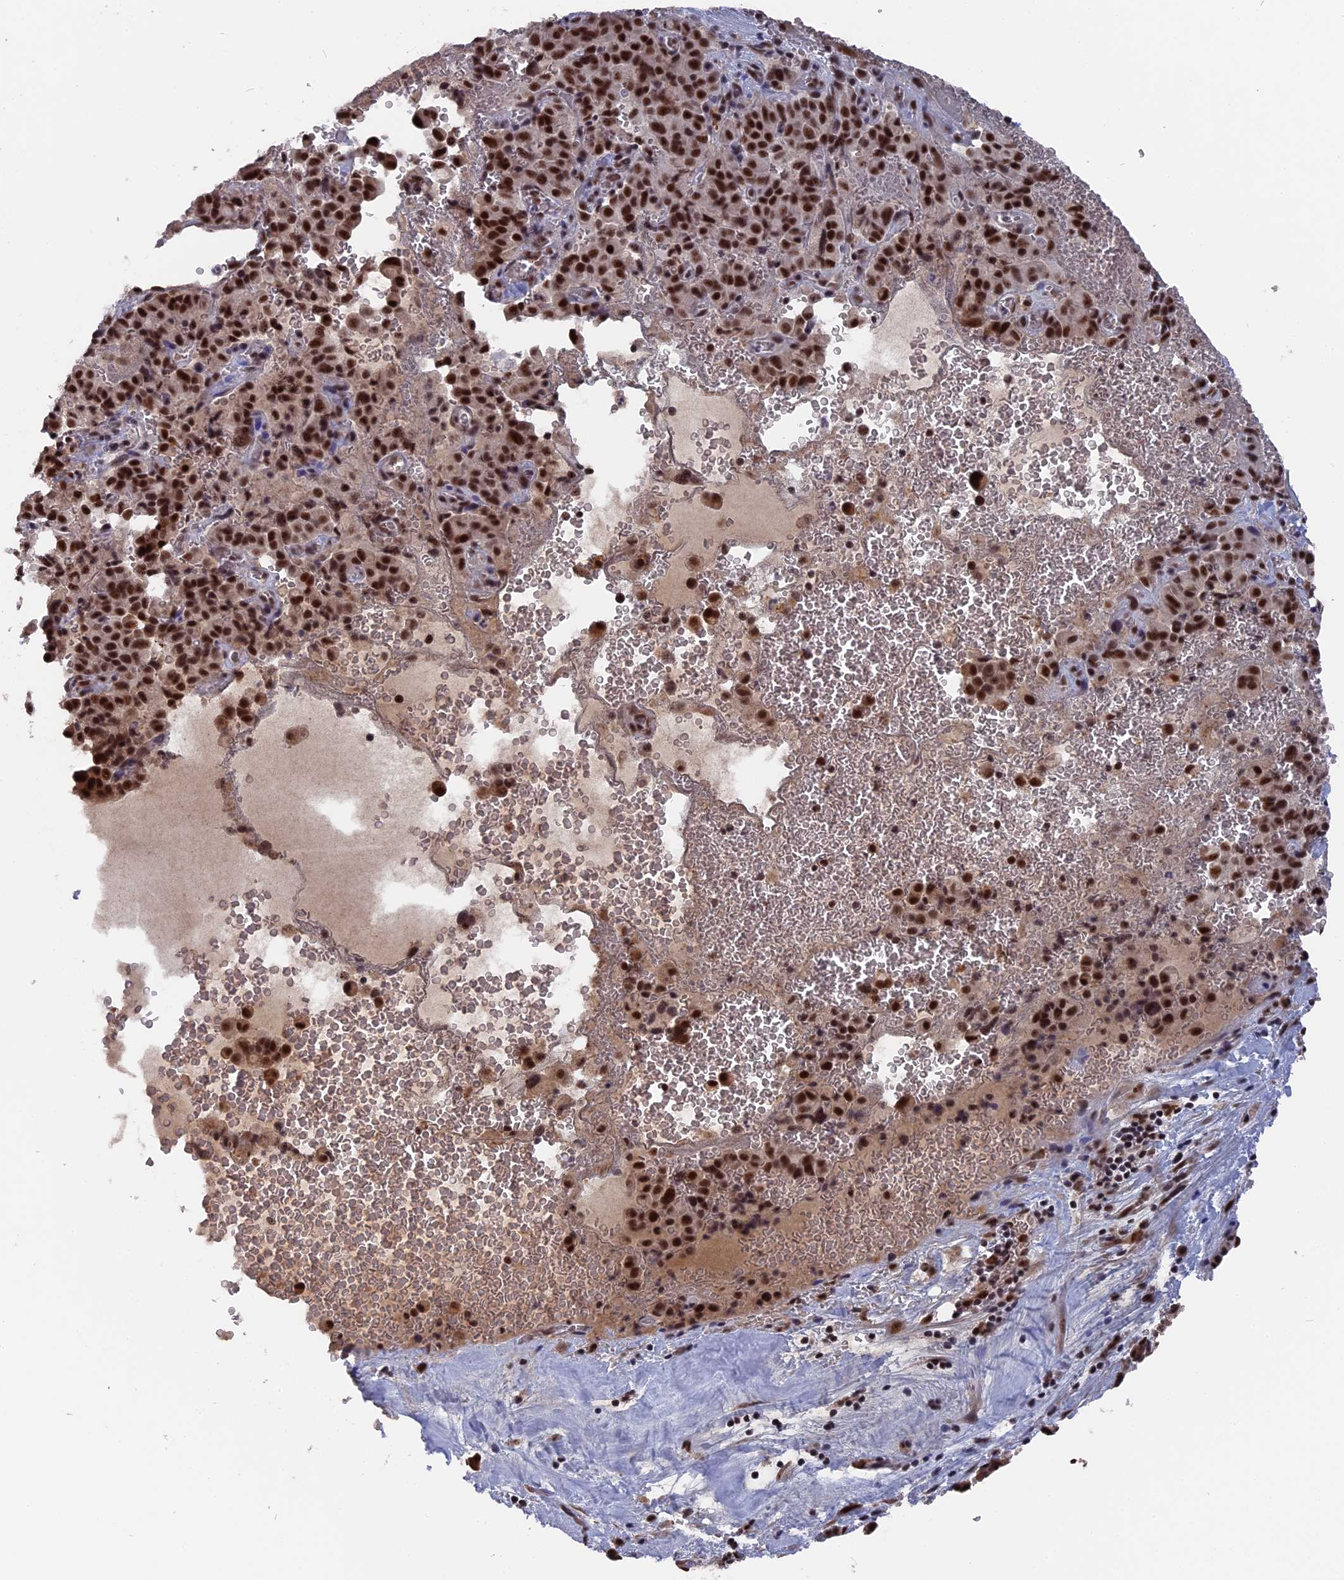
{"staining": {"intensity": "moderate", "quantity": ">75%", "location": "nuclear"}, "tissue": "pancreatic cancer", "cell_type": "Tumor cells", "image_type": "cancer", "snomed": [{"axis": "morphology", "description": "Adenocarcinoma, NOS"}, {"axis": "topography", "description": "Pancreas"}], "caption": "Pancreatic cancer tissue exhibits moderate nuclear staining in approximately >75% of tumor cells, visualized by immunohistochemistry.", "gene": "SF3A2", "patient": {"sex": "male", "age": 65}}